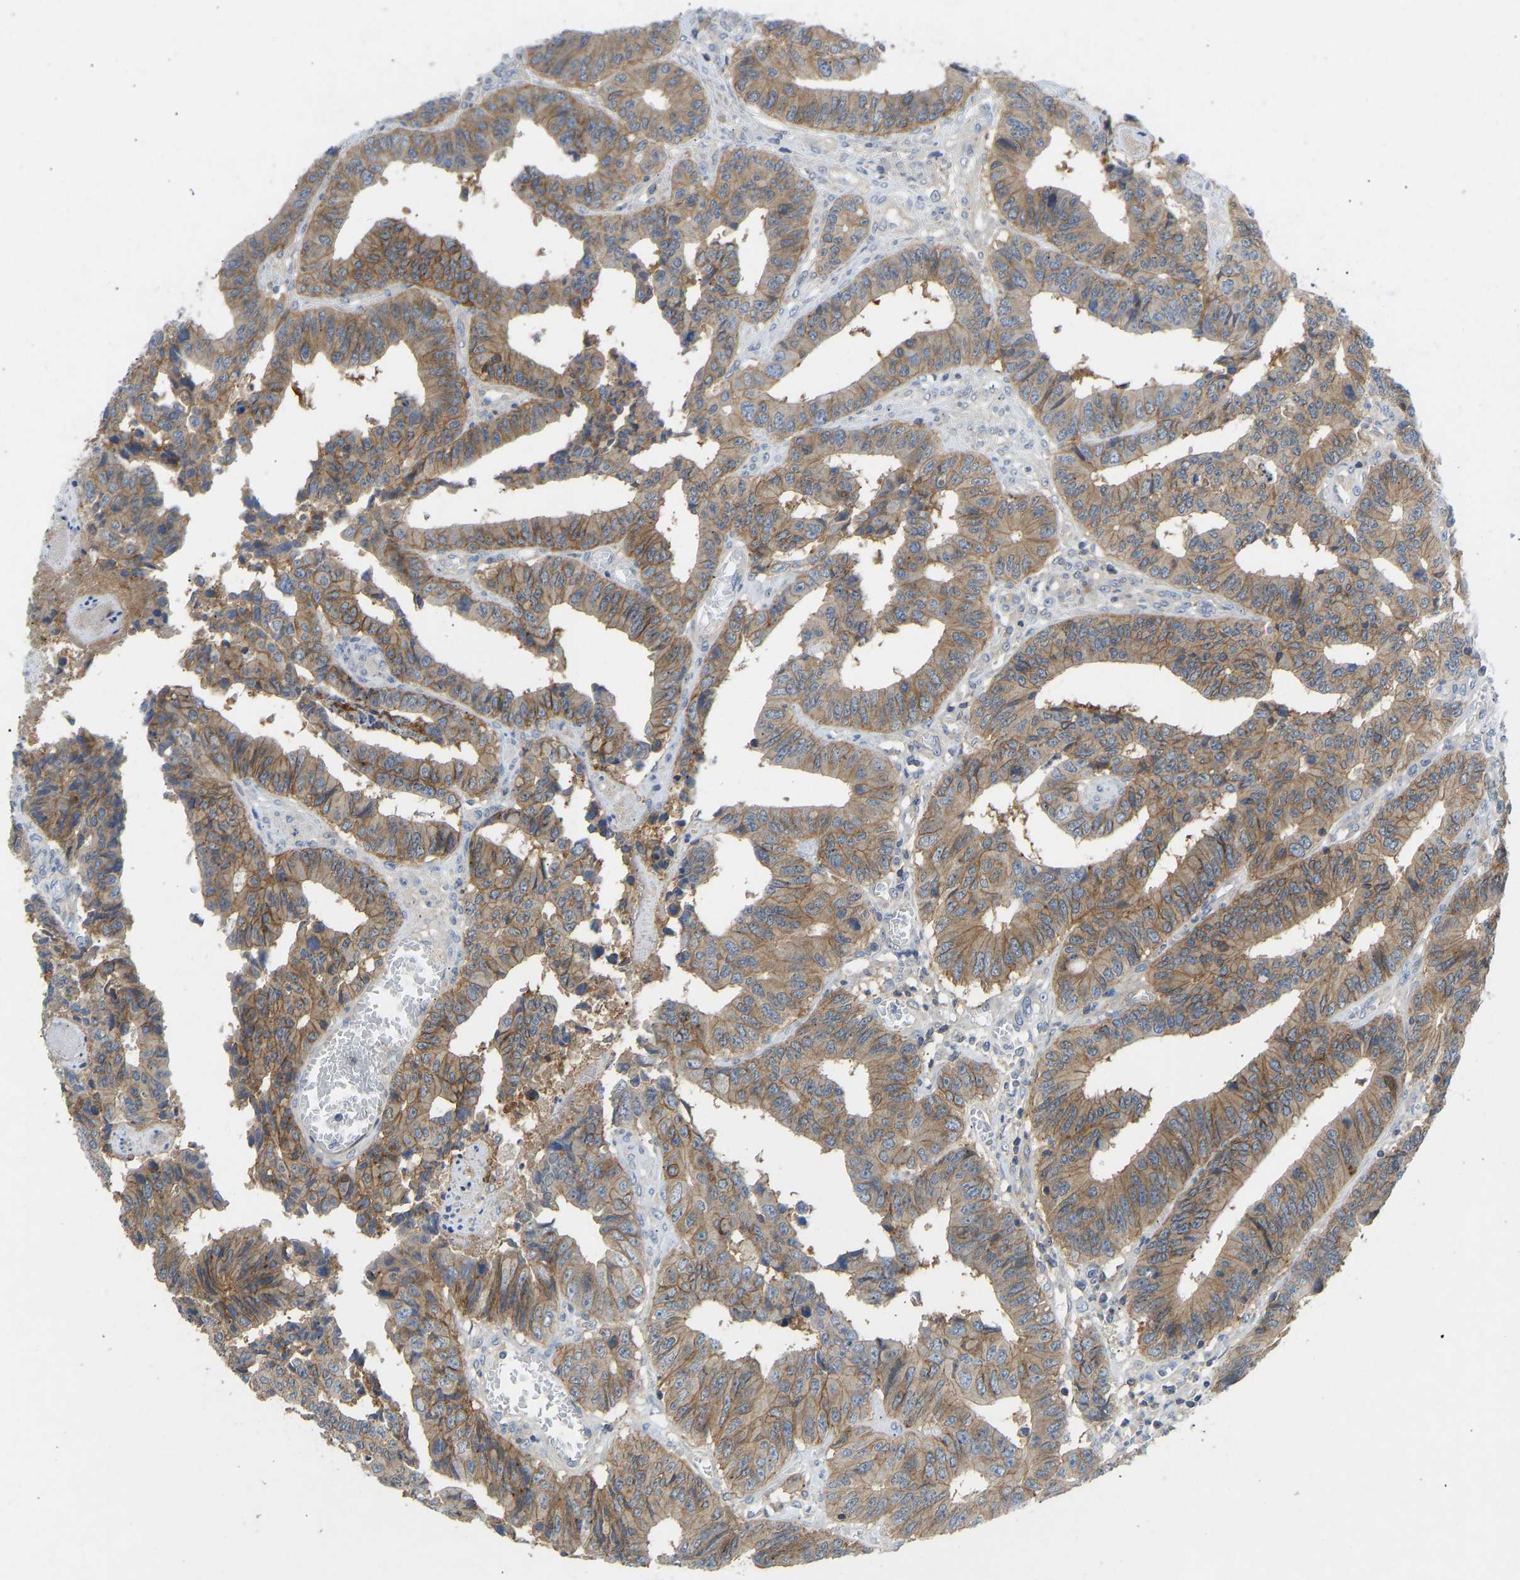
{"staining": {"intensity": "moderate", "quantity": ">75%", "location": "cytoplasmic/membranous"}, "tissue": "colorectal cancer", "cell_type": "Tumor cells", "image_type": "cancer", "snomed": [{"axis": "morphology", "description": "Adenocarcinoma, NOS"}, {"axis": "topography", "description": "Rectum"}], "caption": "A high-resolution histopathology image shows immunohistochemistry staining of adenocarcinoma (colorectal), which exhibits moderate cytoplasmic/membranous expression in approximately >75% of tumor cells.", "gene": "NDRG3", "patient": {"sex": "male", "age": 84}}